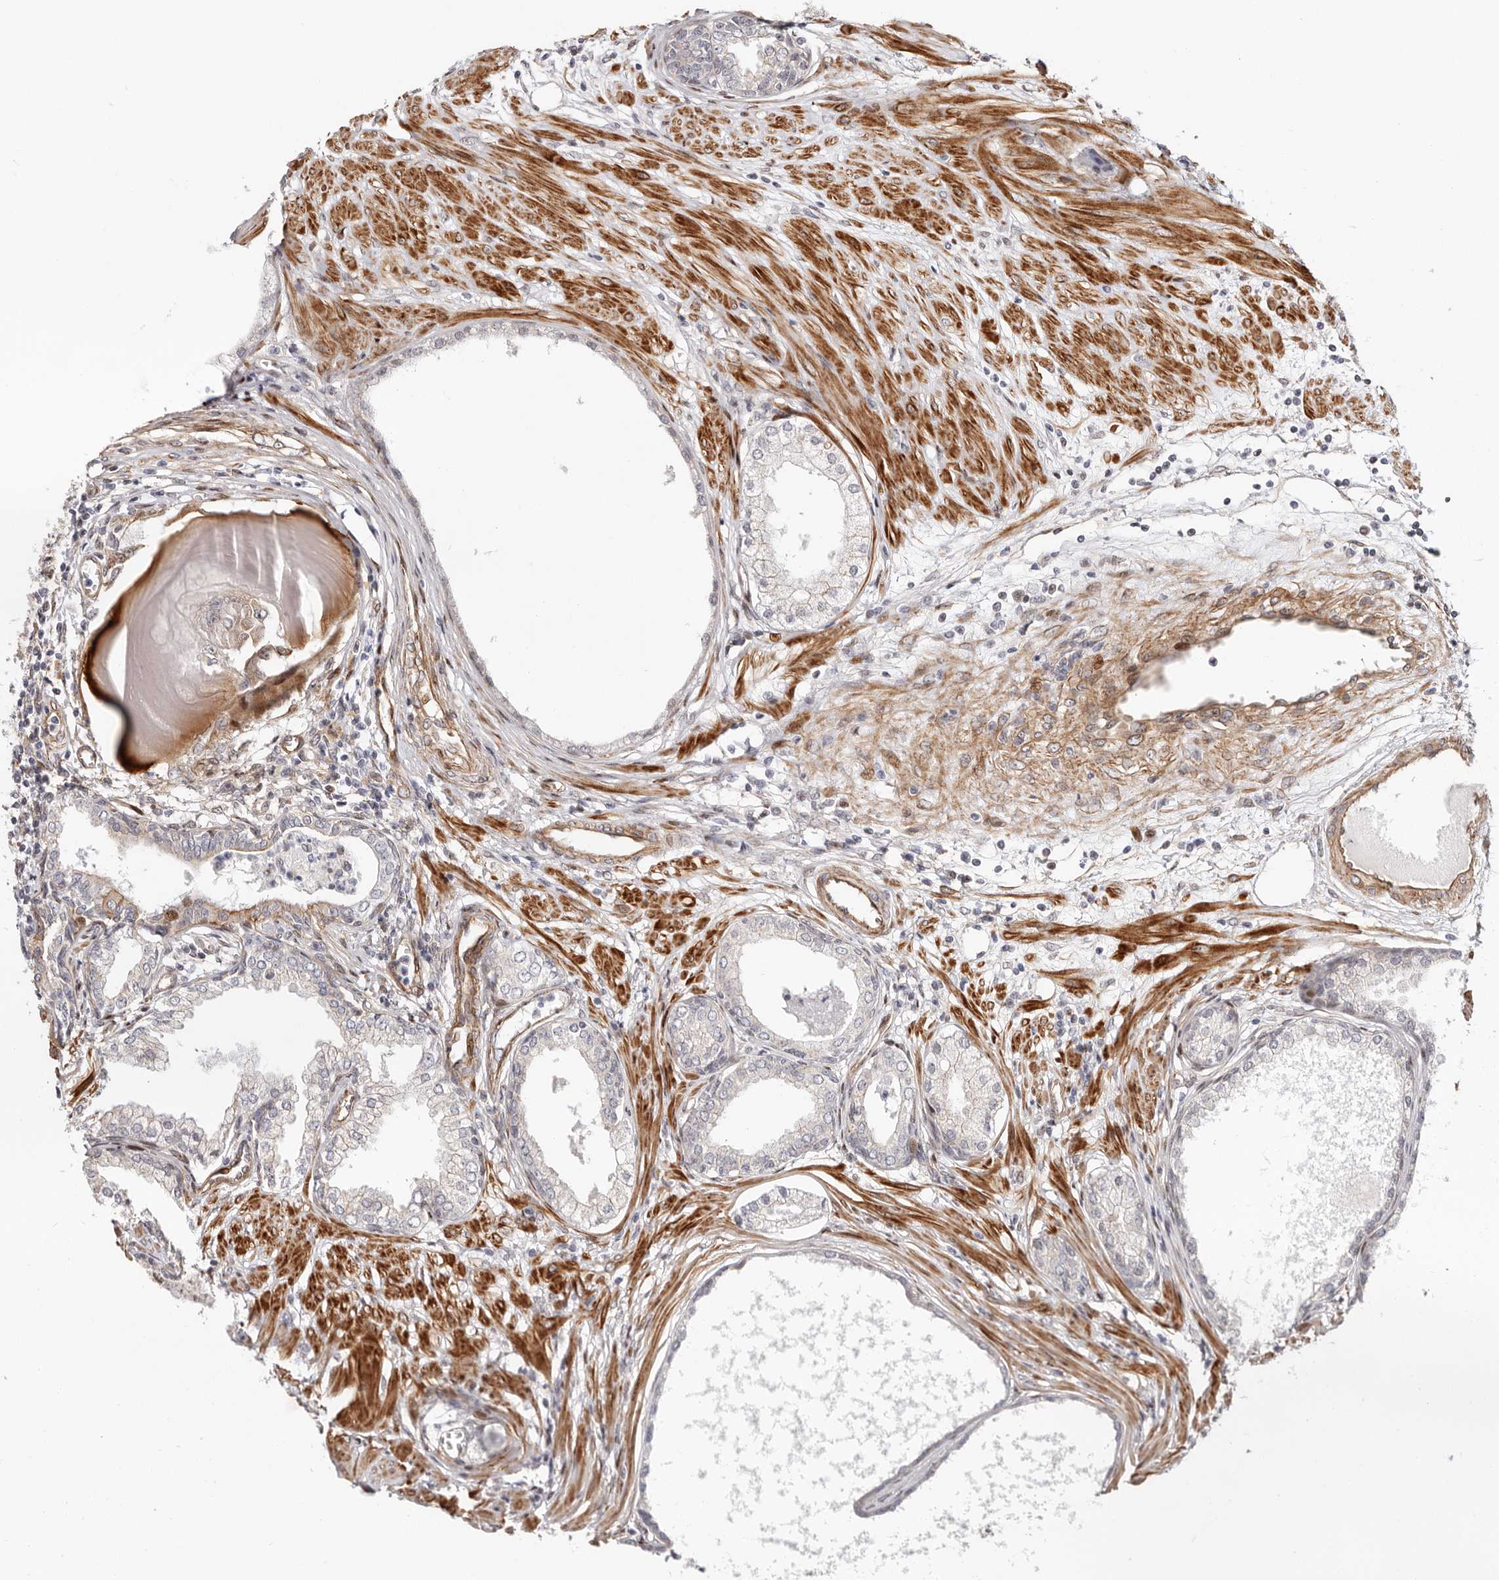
{"staining": {"intensity": "weak", "quantity": "25%-75%", "location": "cytoplasmic/membranous"}, "tissue": "prostate cancer", "cell_type": "Tumor cells", "image_type": "cancer", "snomed": [{"axis": "morphology", "description": "Adenocarcinoma, High grade"}, {"axis": "topography", "description": "Prostate"}], "caption": "Prostate high-grade adenocarcinoma tissue displays weak cytoplasmic/membranous positivity in about 25%-75% of tumor cells", "gene": "EPHX3", "patient": {"sex": "male", "age": 62}}